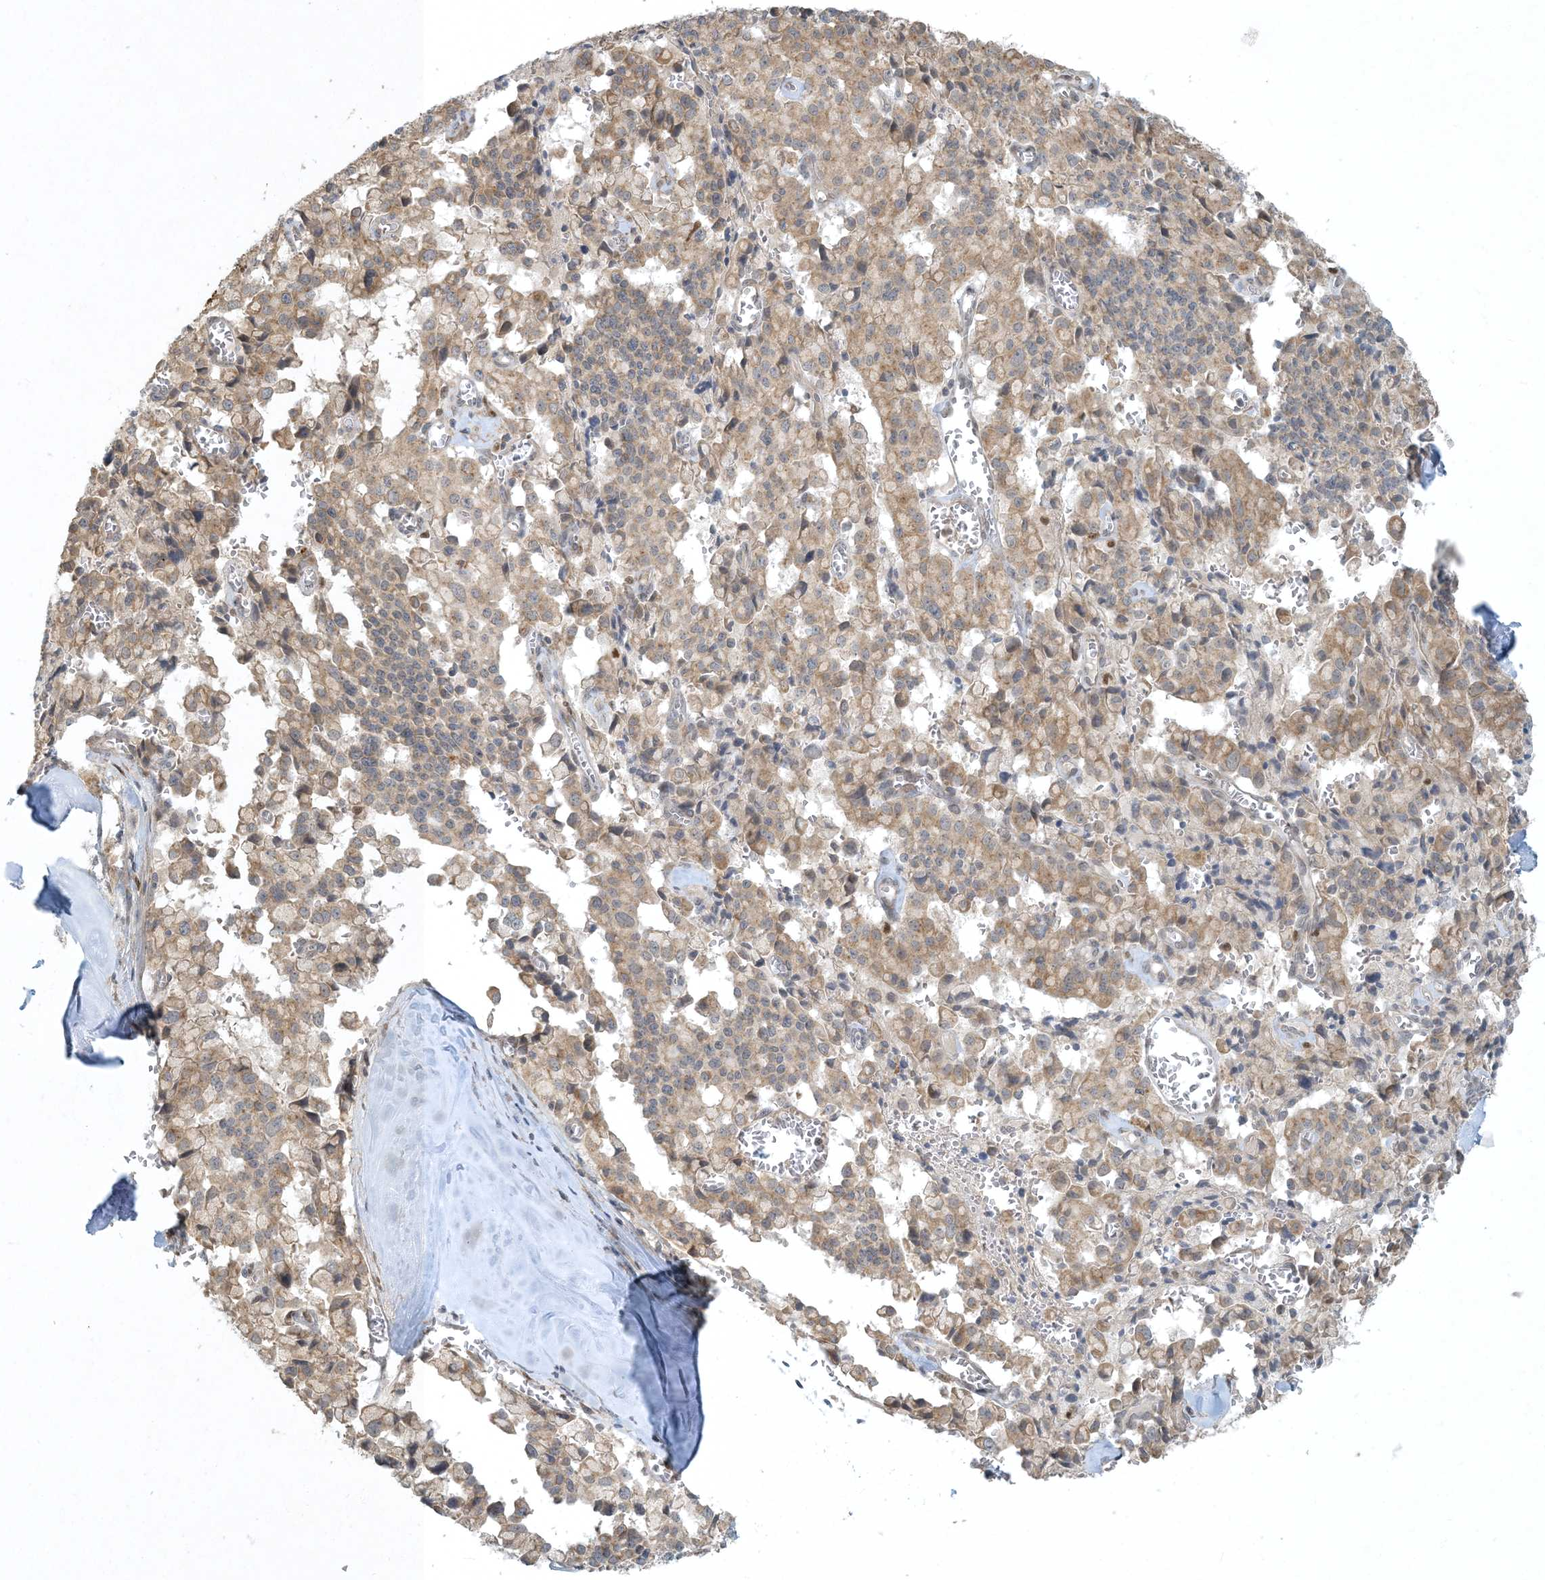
{"staining": {"intensity": "weak", "quantity": ">75%", "location": "cytoplasmic/membranous"}, "tissue": "pancreatic cancer", "cell_type": "Tumor cells", "image_type": "cancer", "snomed": [{"axis": "morphology", "description": "Adenocarcinoma, NOS"}, {"axis": "topography", "description": "Pancreas"}], "caption": "The photomicrograph shows a brown stain indicating the presence of a protein in the cytoplasmic/membranous of tumor cells in adenocarcinoma (pancreatic).", "gene": "CTDNEP1", "patient": {"sex": "male", "age": 65}}